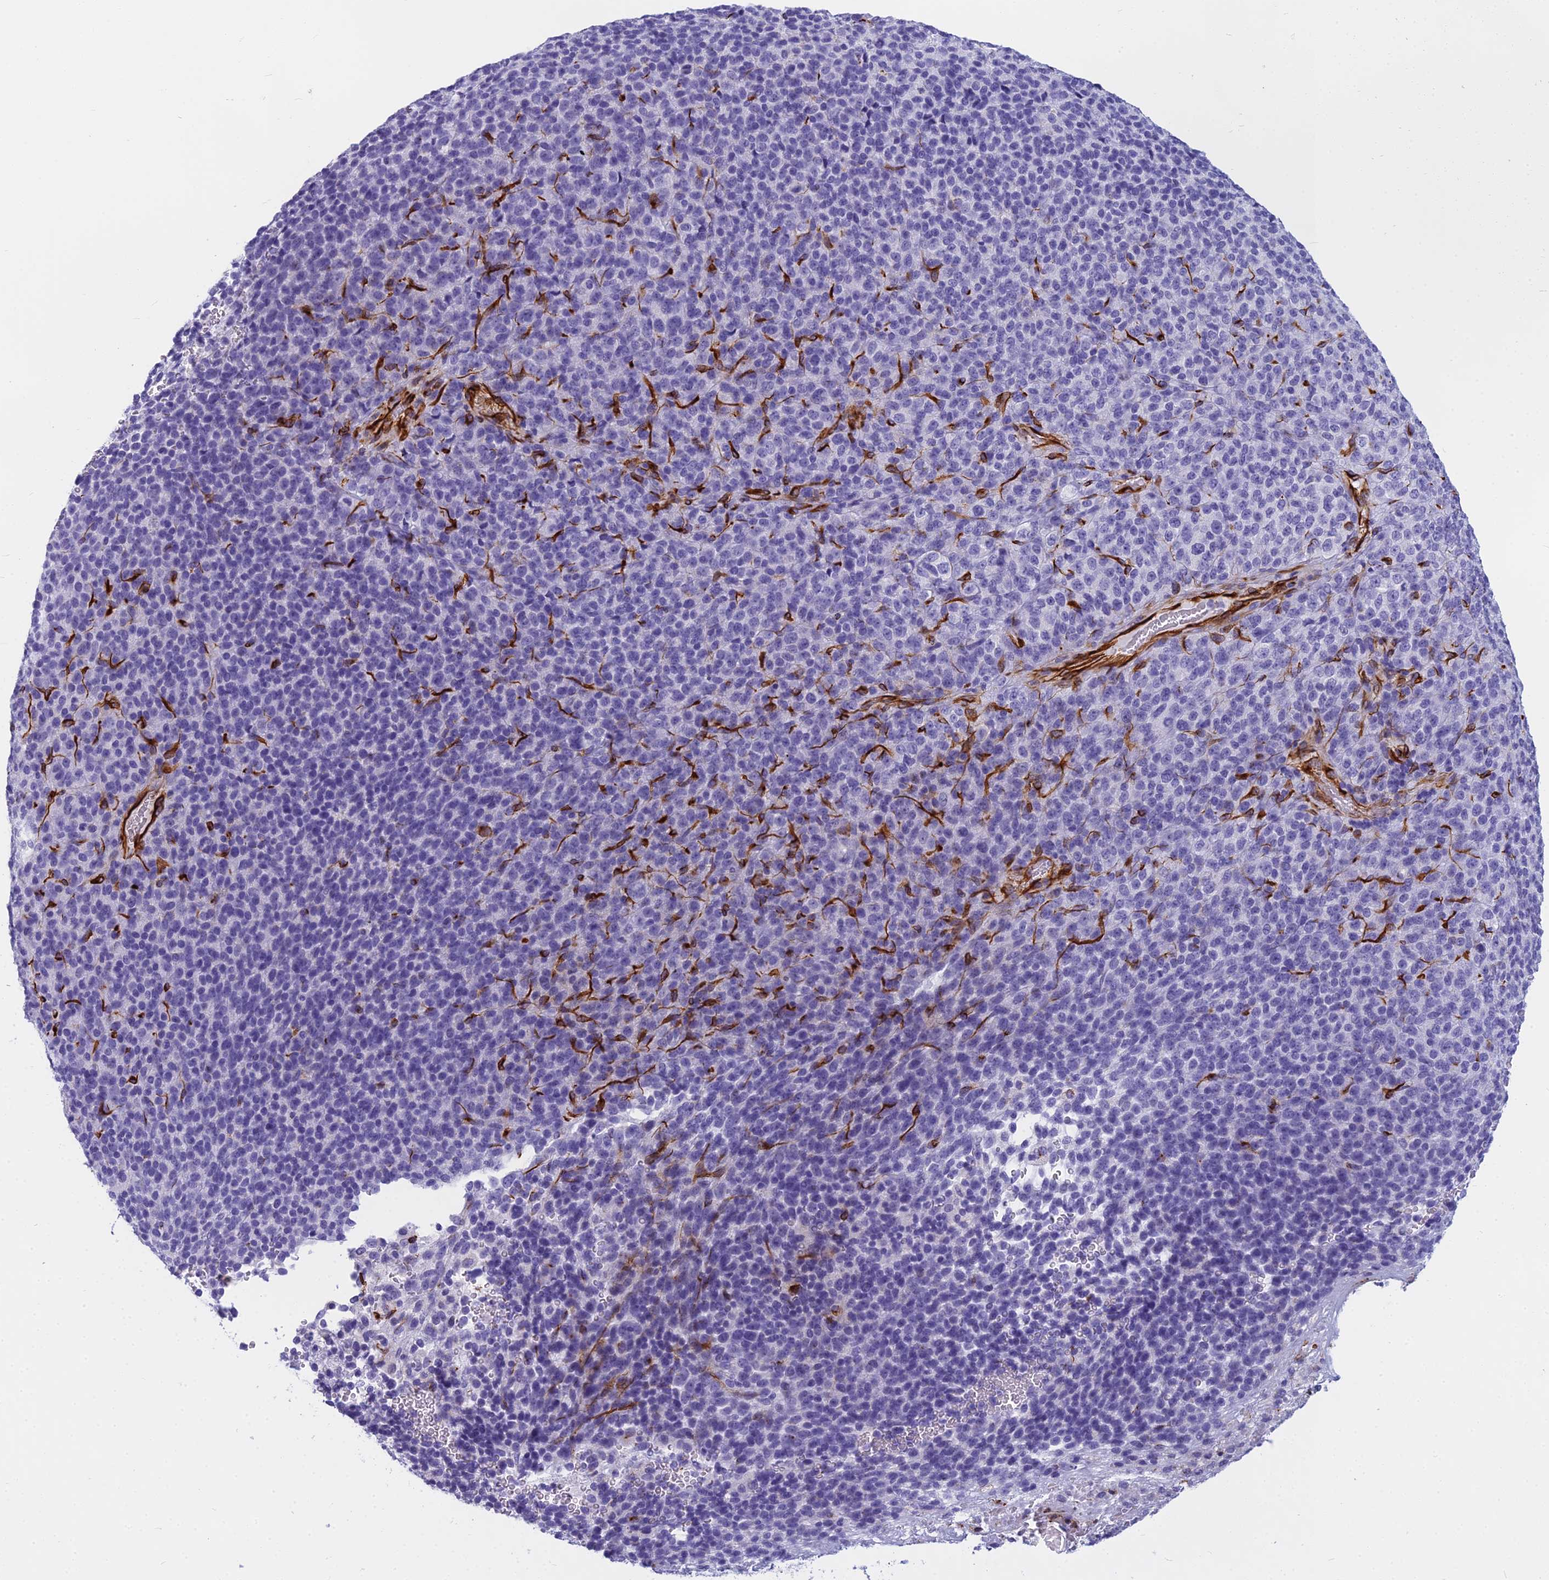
{"staining": {"intensity": "negative", "quantity": "none", "location": "none"}, "tissue": "melanoma", "cell_type": "Tumor cells", "image_type": "cancer", "snomed": [{"axis": "morphology", "description": "Malignant melanoma, Metastatic site"}, {"axis": "topography", "description": "Brain"}], "caption": "Tumor cells show no significant protein positivity in melanoma. (Stains: DAB (3,3'-diaminobenzidine) immunohistochemistry (IHC) with hematoxylin counter stain, Microscopy: brightfield microscopy at high magnification).", "gene": "EVI2A", "patient": {"sex": "female", "age": 56}}